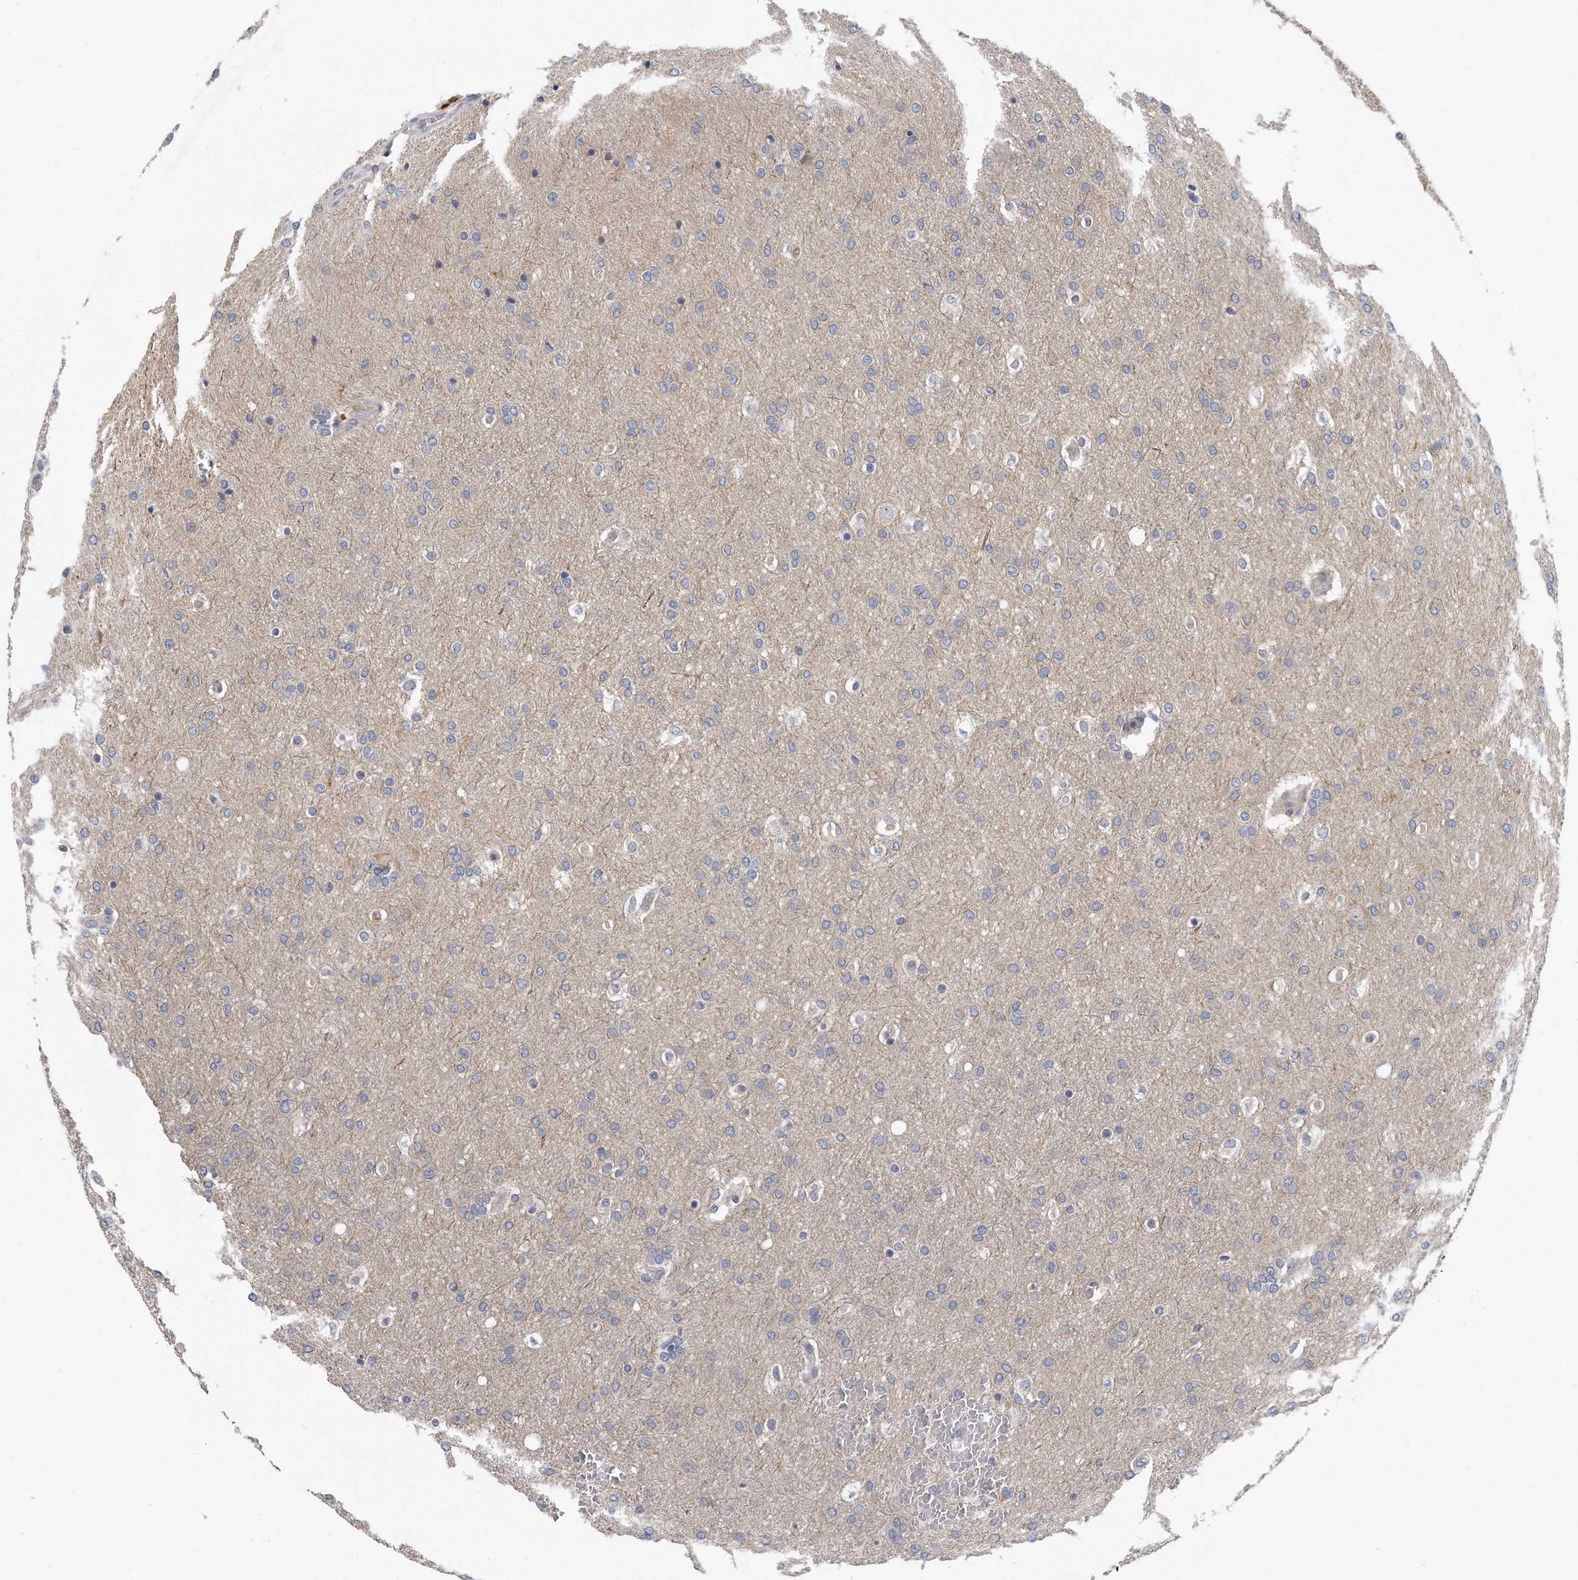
{"staining": {"intensity": "negative", "quantity": "none", "location": "none"}, "tissue": "glioma", "cell_type": "Tumor cells", "image_type": "cancer", "snomed": [{"axis": "morphology", "description": "Glioma, malignant, Low grade"}, {"axis": "topography", "description": "Brain"}], "caption": "Immunohistochemical staining of glioma demonstrates no significant expression in tumor cells.", "gene": "KLHL7", "patient": {"sex": "female", "age": 37}}